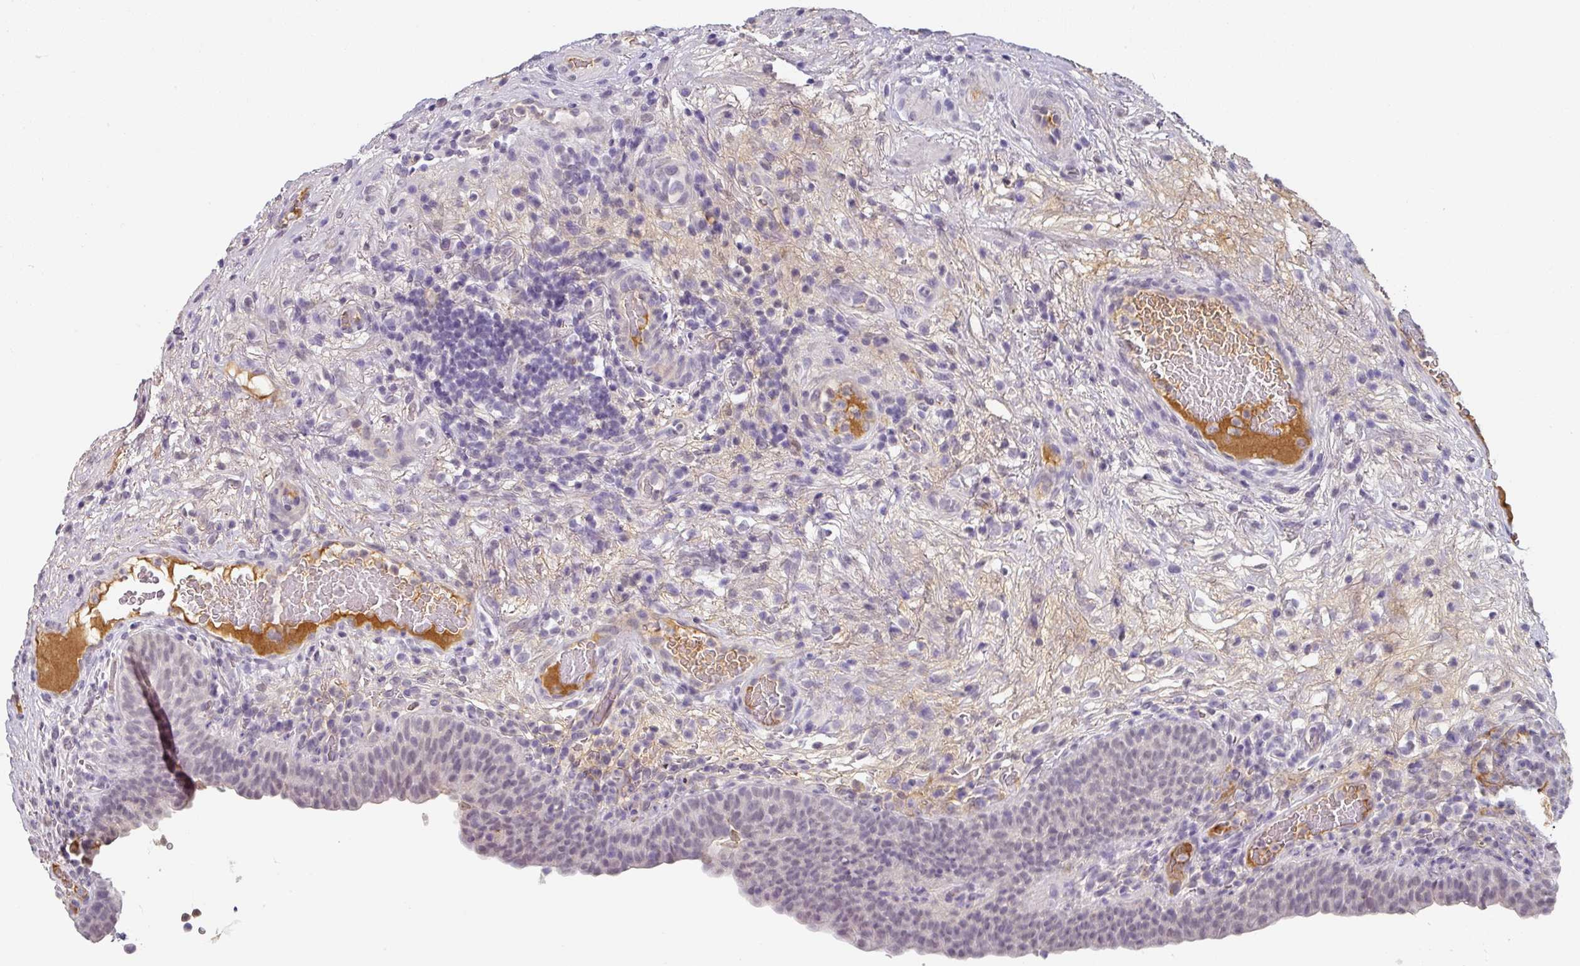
{"staining": {"intensity": "negative", "quantity": "none", "location": "none"}, "tissue": "urinary bladder", "cell_type": "Urothelial cells", "image_type": "normal", "snomed": [{"axis": "morphology", "description": "Normal tissue, NOS"}, {"axis": "topography", "description": "Urinary bladder"}], "caption": "Histopathology image shows no protein positivity in urothelial cells of benign urinary bladder.", "gene": "C1QB", "patient": {"sex": "male", "age": 71}}